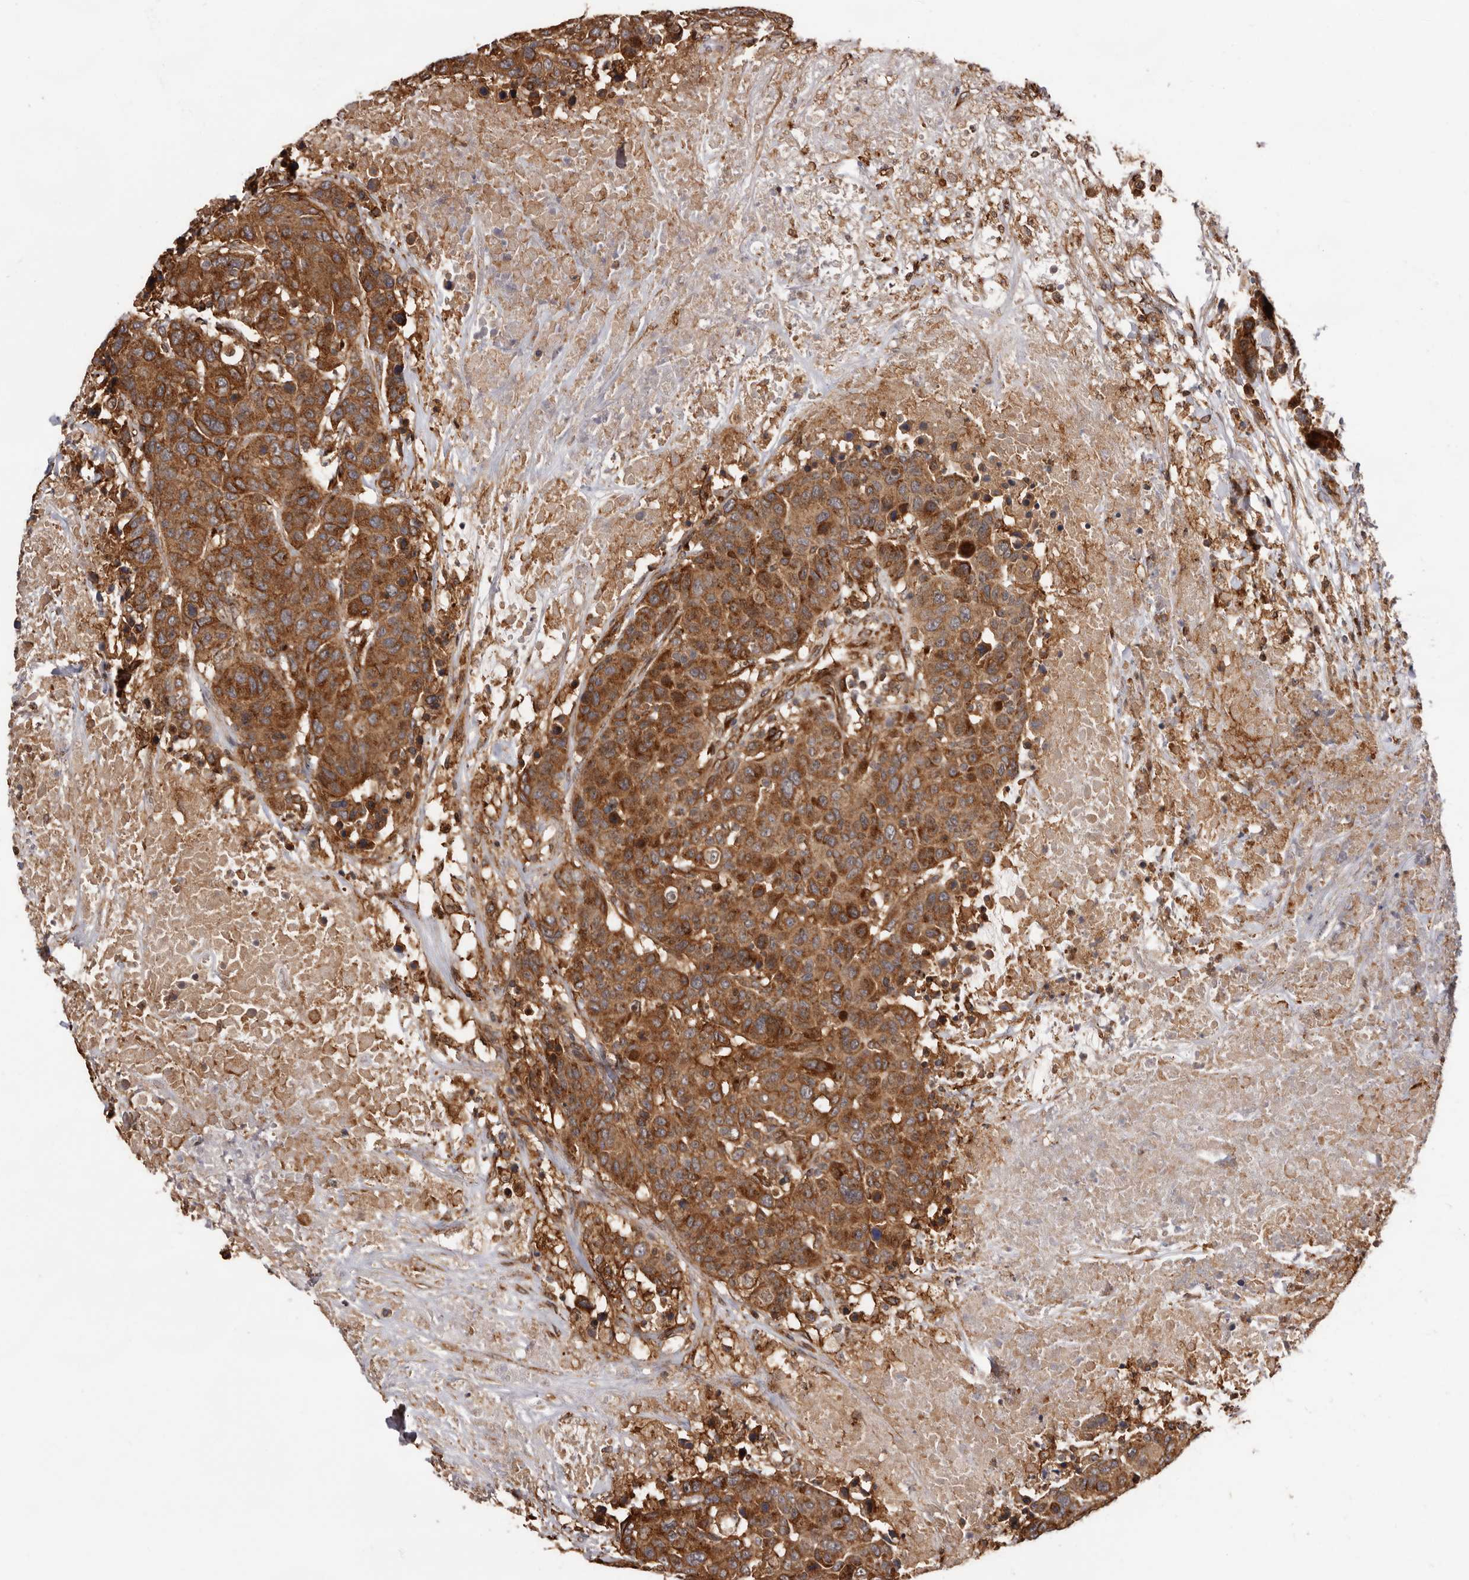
{"staining": {"intensity": "strong", "quantity": ">75%", "location": "cytoplasmic/membranous"}, "tissue": "breast cancer", "cell_type": "Tumor cells", "image_type": "cancer", "snomed": [{"axis": "morphology", "description": "Duct carcinoma"}, {"axis": "topography", "description": "Breast"}], "caption": "Breast infiltrating ductal carcinoma was stained to show a protein in brown. There is high levels of strong cytoplasmic/membranous expression in about >75% of tumor cells. (IHC, brightfield microscopy, high magnification).", "gene": "GPR27", "patient": {"sex": "female", "age": 37}}